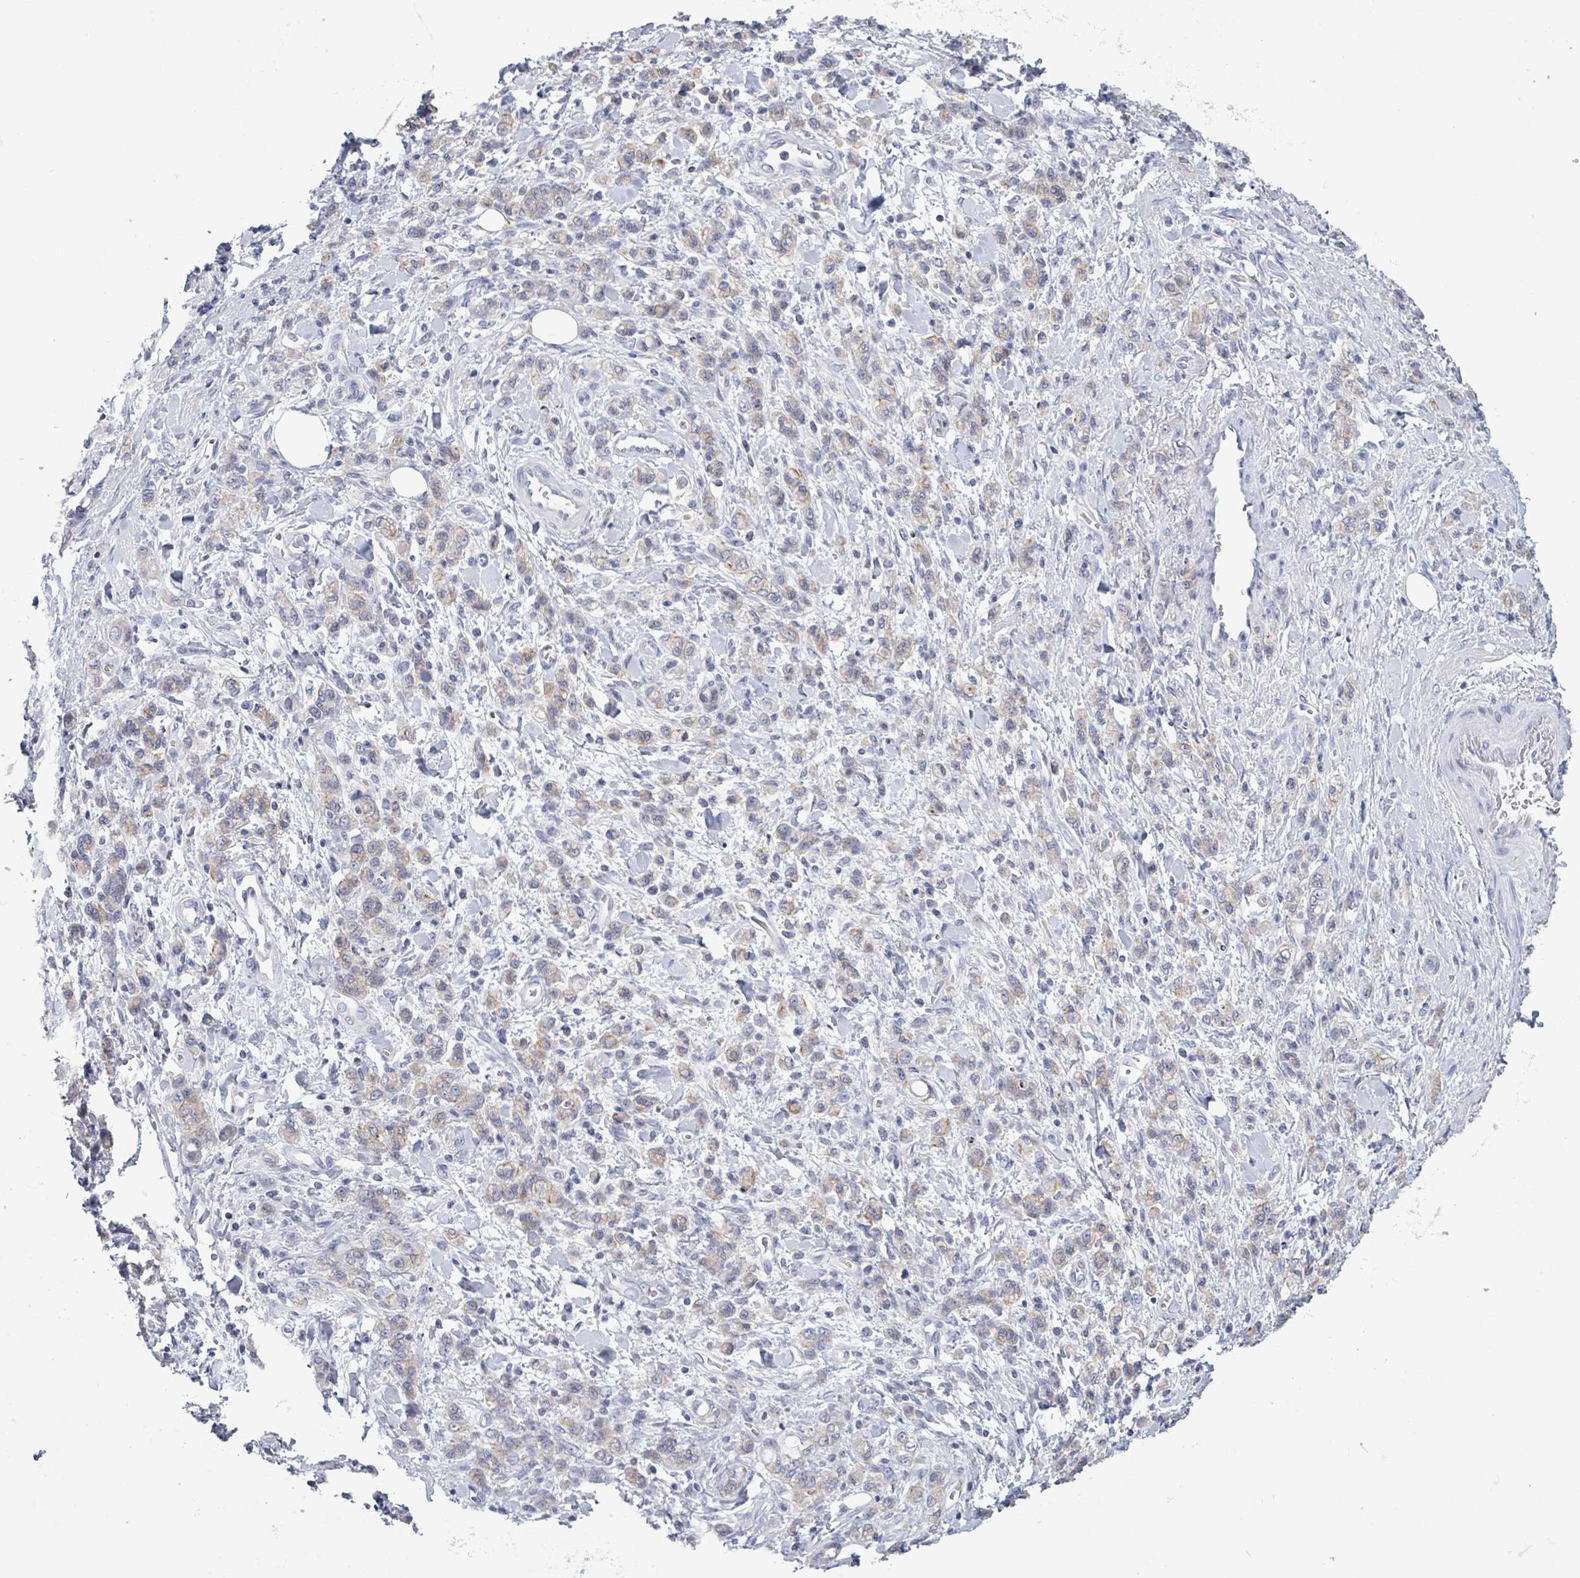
{"staining": {"intensity": "weak", "quantity": "<25%", "location": "cytoplasmic/membranous"}, "tissue": "stomach cancer", "cell_type": "Tumor cells", "image_type": "cancer", "snomed": [{"axis": "morphology", "description": "Adenocarcinoma, NOS"}, {"axis": "topography", "description": "Stomach"}], "caption": "High magnification brightfield microscopy of stomach cancer stained with DAB (brown) and counterstained with hematoxylin (blue): tumor cells show no significant positivity.", "gene": "BSG", "patient": {"sex": "male", "age": 77}}